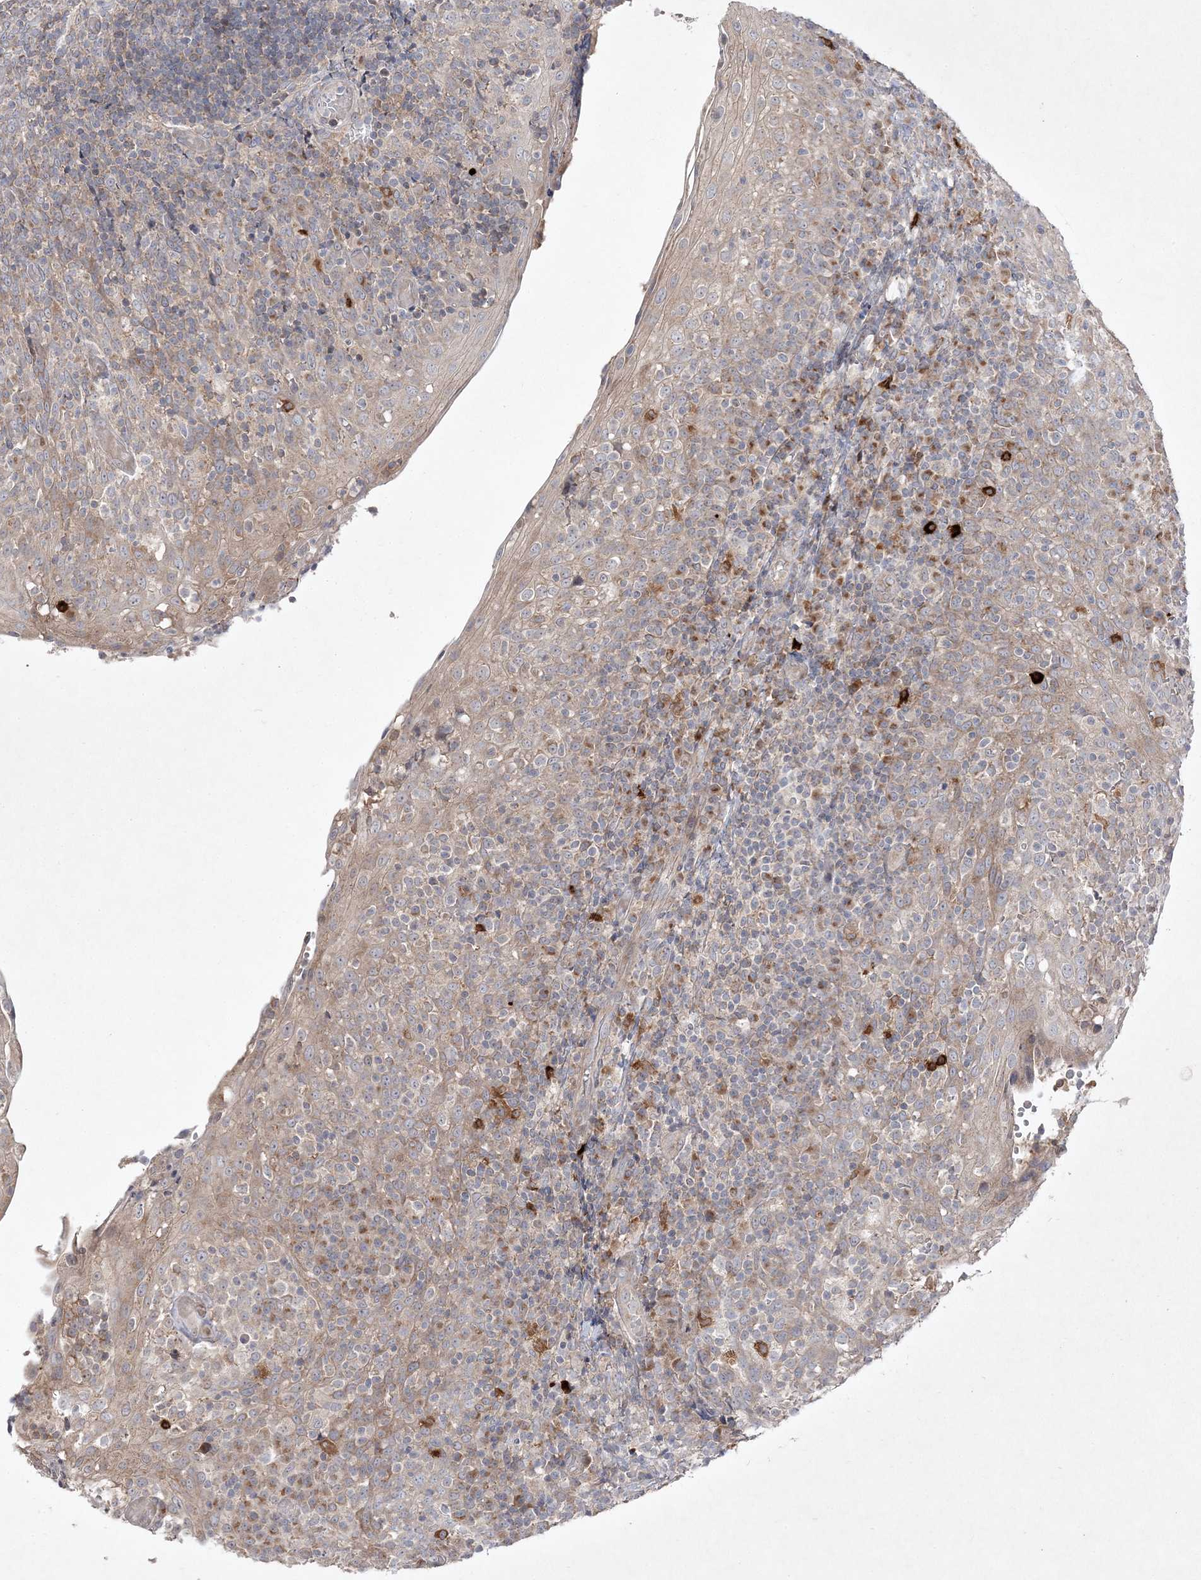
{"staining": {"intensity": "negative", "quantity": "none", "location": "none"}, "tissue": "tonsil", "cell_type": "Germinal center cells", "image_type": "normal", "snomed": [{"axis": "morphology", "description": "Normal tissue, NOS"}, {"axis": "topography", "description": "Tonsil"}], "caption": "Protein analysis of unremarkable tonsil demonstrates no significant staining in germinal center cells. (DAB (3,3'-diaminobenzidine) IHC with hematoxylin counter stain).", "gene": "CLNK", "patient": {"sex": "female", "age": 19}}